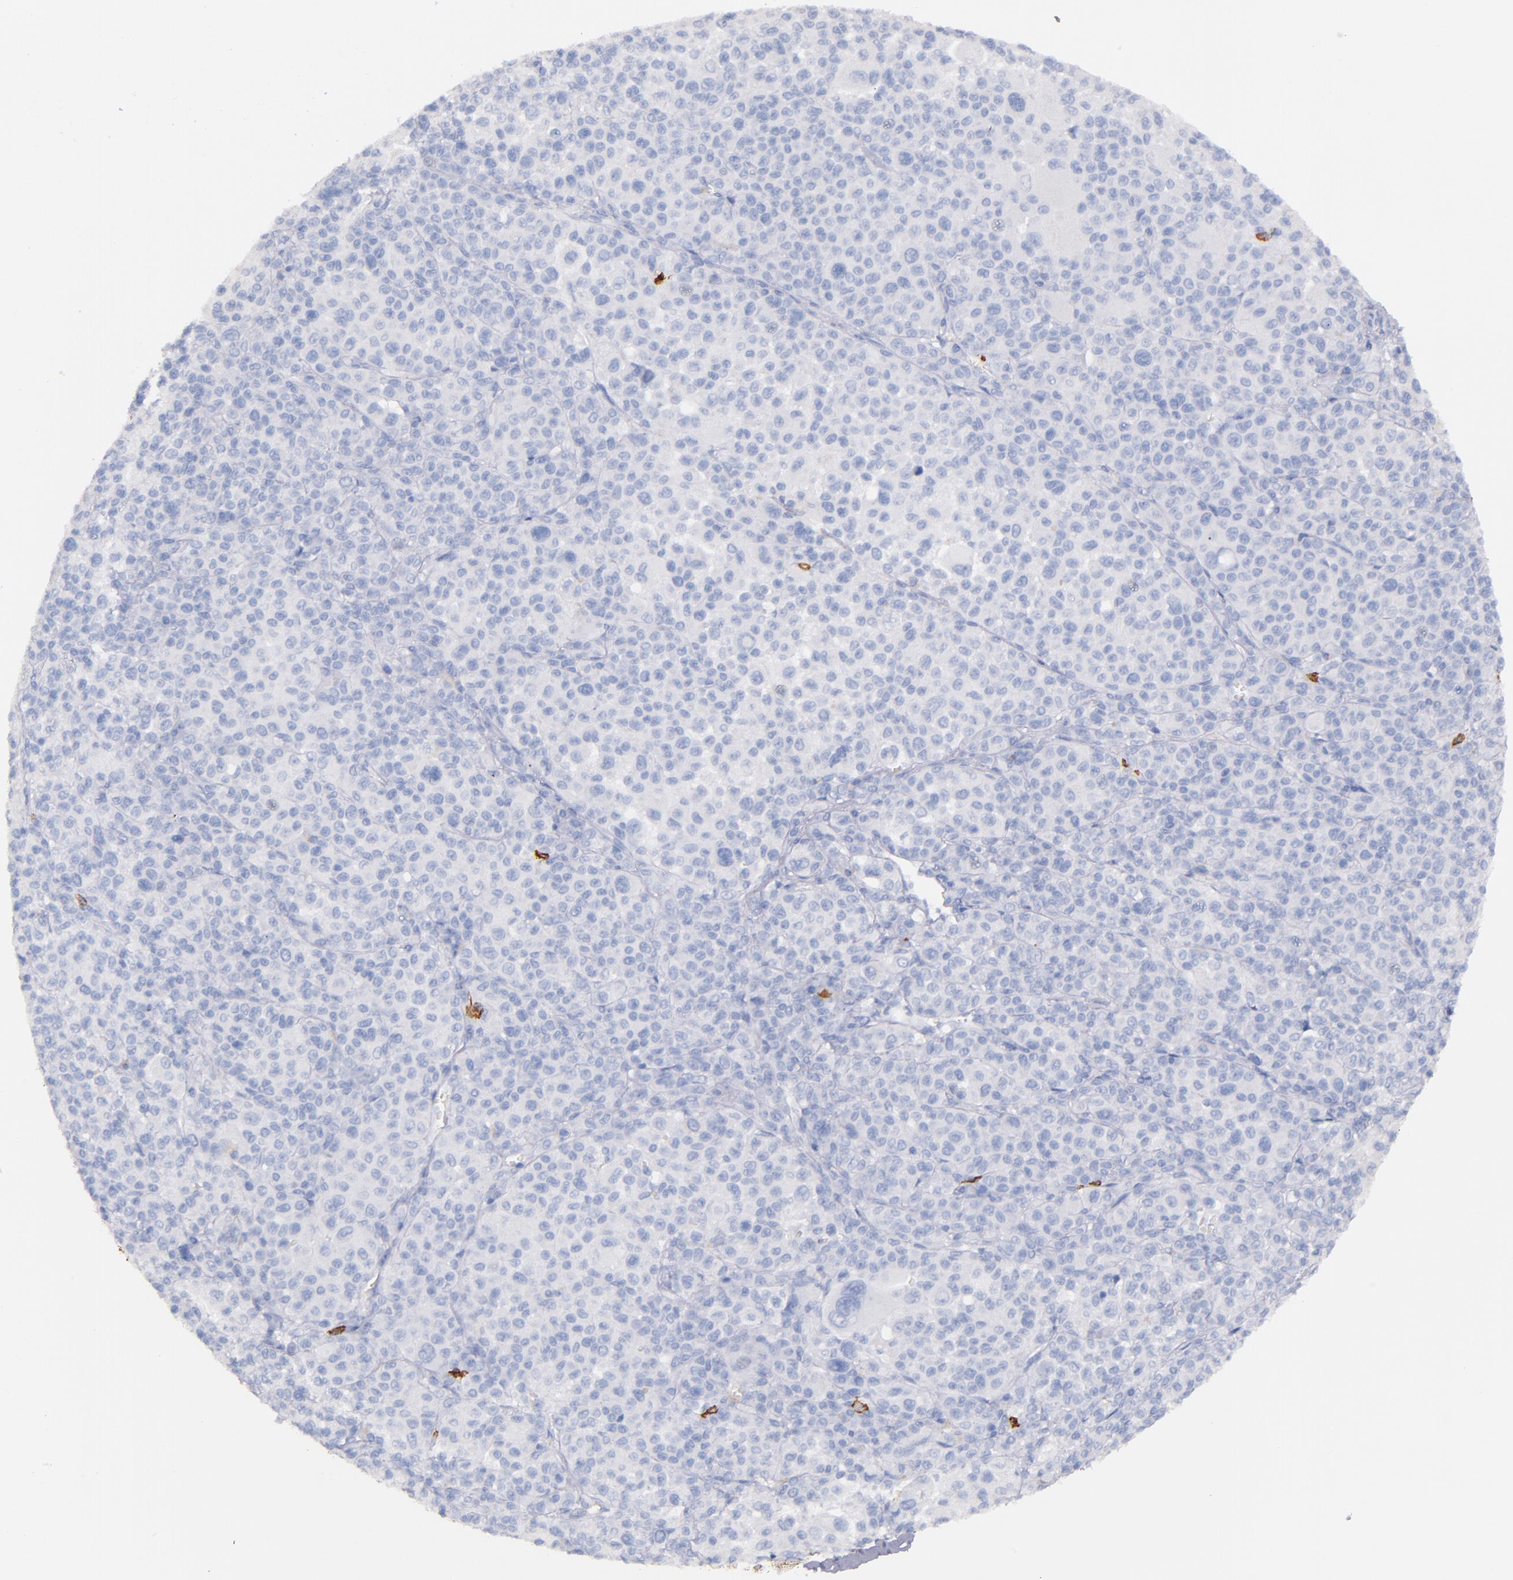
{"staining": {"intensity": "negative", "quantity": "none", "location": "none"}, "tissue": "melanoma", "cell_type": "Tumor cells", "image_type": "cancer", "snomed": [{"axis": "morphology", "description": "Malignant melanoma, Metastatic site"}, {"axis": "topography", "description": "Skin"}], "caption": "Malignant melanoma (metastatic site) was stained to show a protein in brown. There is no significant positivity in tumor cells.", "gene": "KIT", "patient": {"sex": "female", "age": 74}}